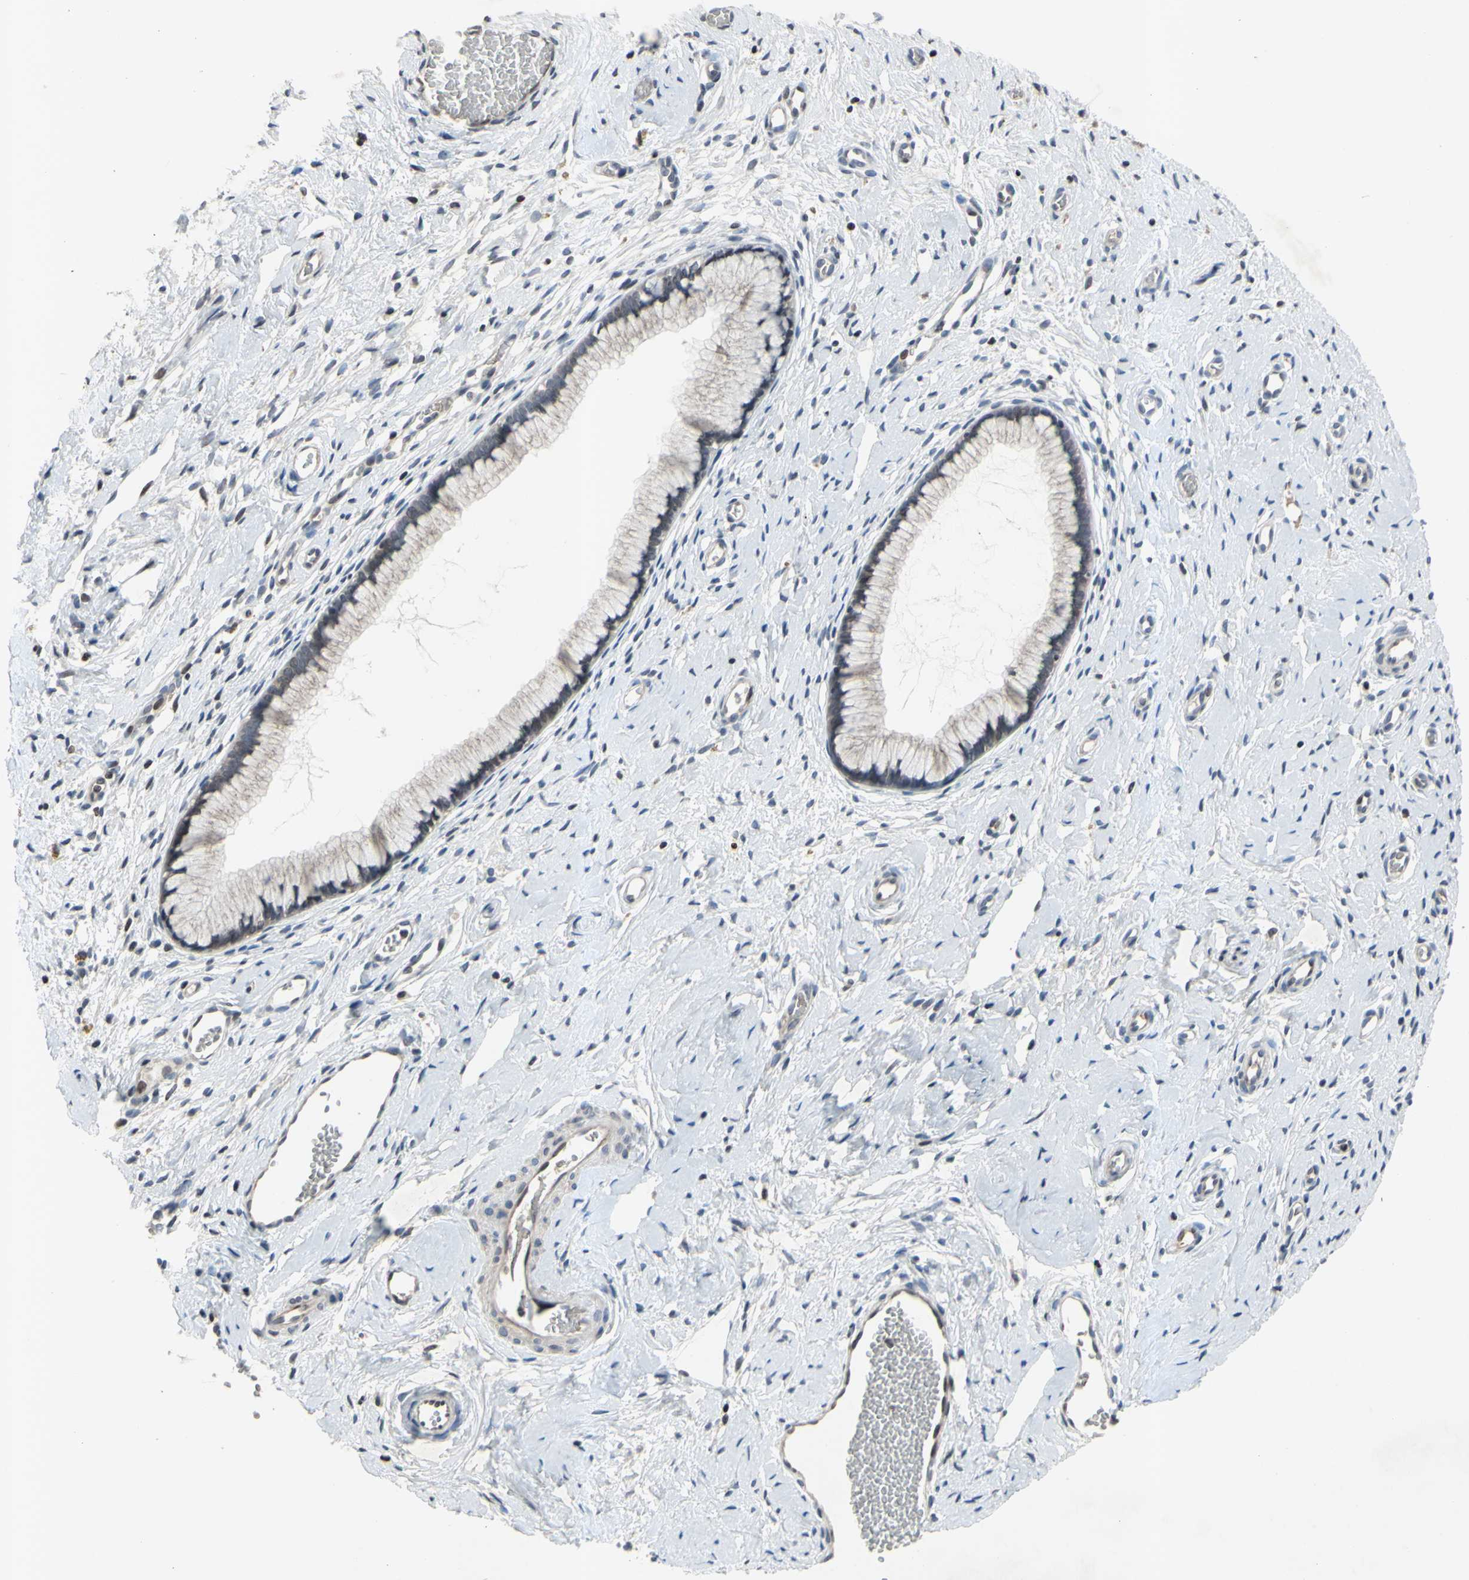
{"staining": {"intensity": "negative", "quantity": "none", "location": "none"}, "tissue": "cervix", "cell_type": "Glandular cells", "image_type": "normal", "snomed": [{"axis": "morphology", "description": "Normal tissue, NOS"}, {"axis": "topography", "description": "Cervix"}], "caption": "This is a histopathology image of immunohistochemistry staining of benign cervix, which shows no expression in glandular cells. Brightfield microscopy of immunohistochemistry (IHC) stained with DAB (3,3'-diaminobenzidine) (brown) and hematoxylin (blue), captured at high magnification.", "gene": "ARG1", "patient": {"sex": "female", "age": 65}}